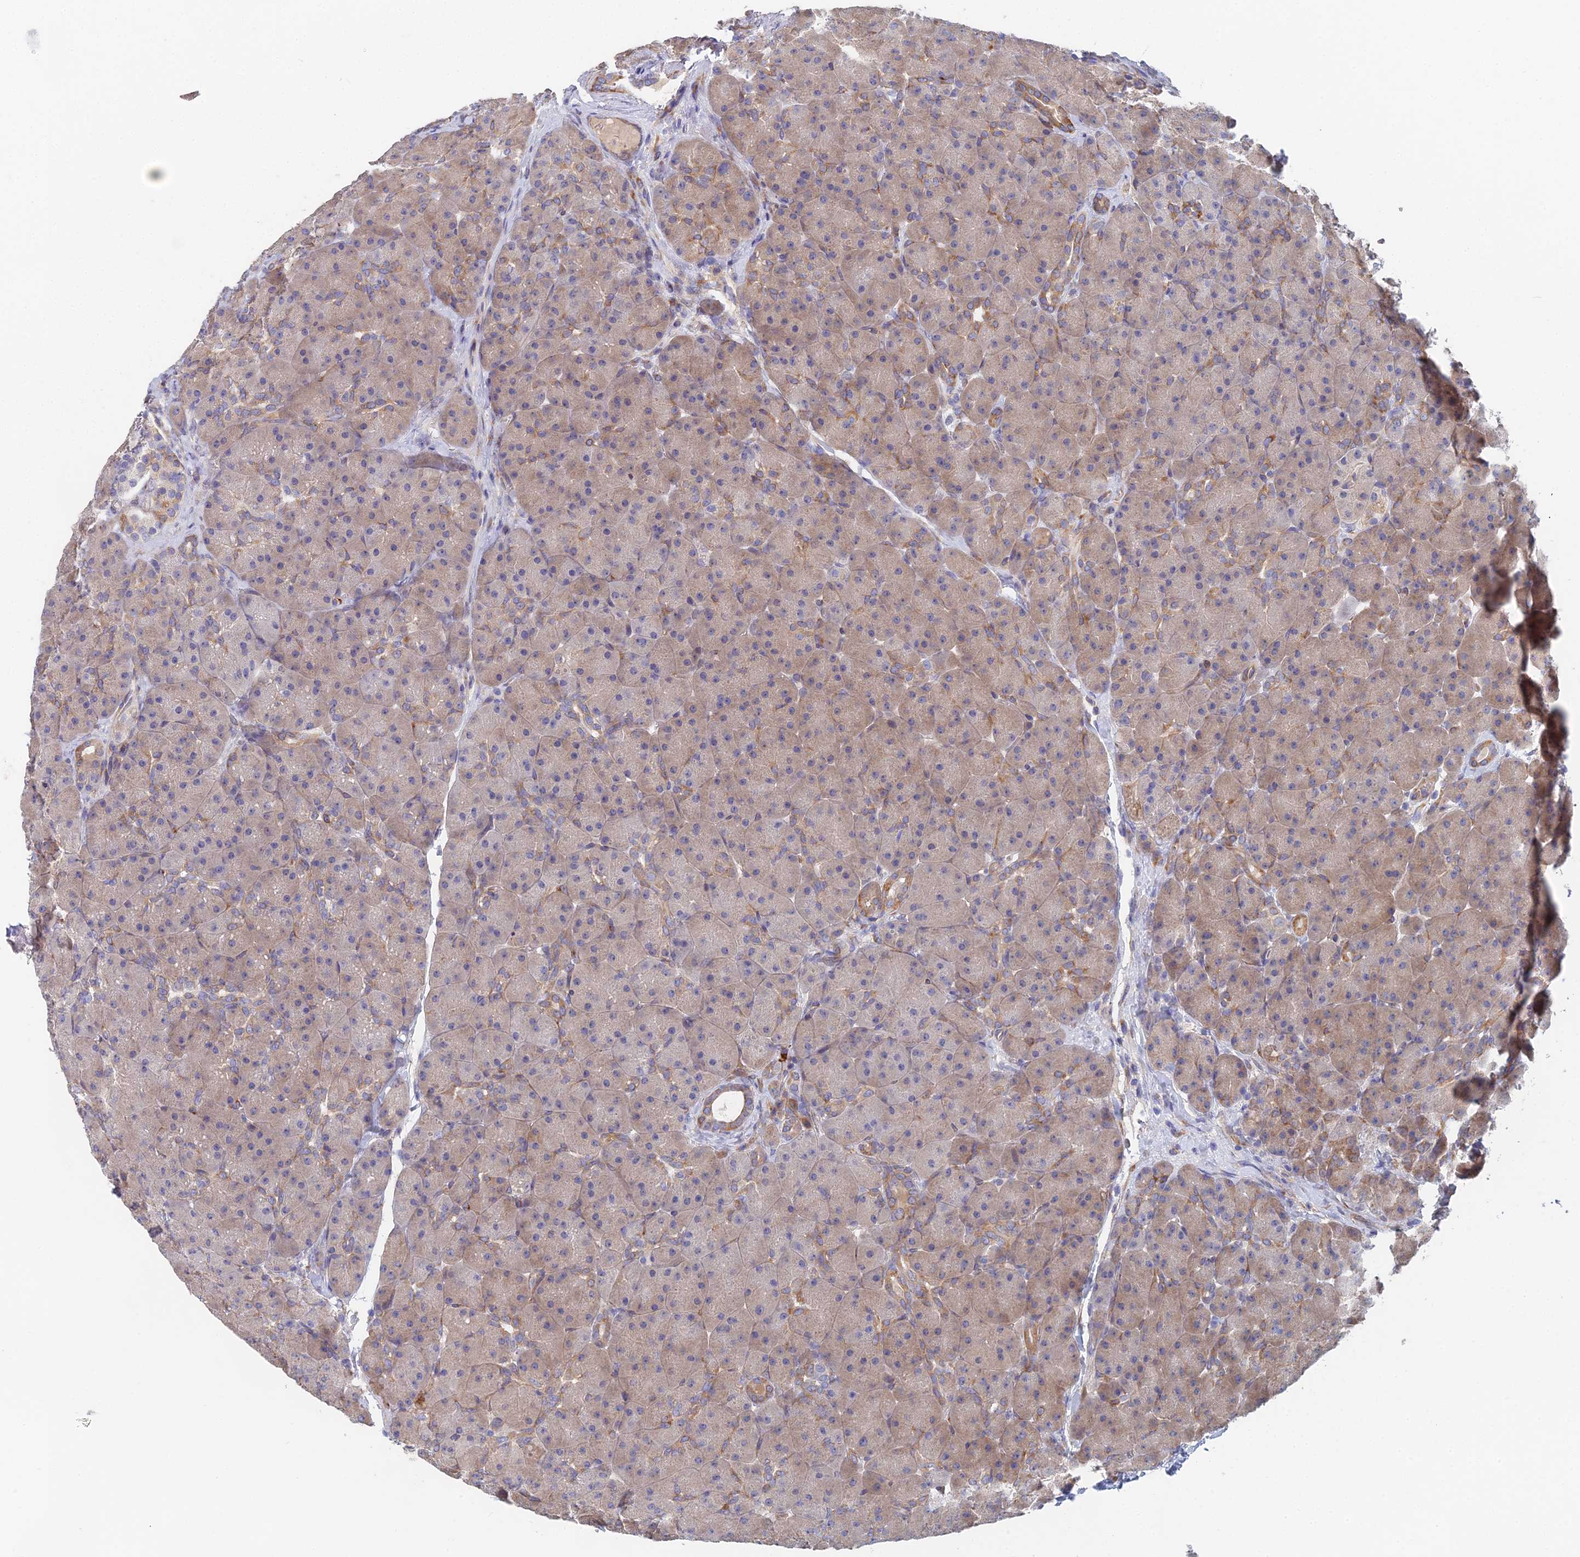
{"staining": {"intensity": "weak", "quantity": ">75%", "location": "cytoplasmic/membranous"}, "tissue": "pancreas", "cell_type": "Exocrine glandular cells", "image_type": "normal", "snomed": [{"axis": "morphology", "description": "Normal tissue, NOS"}, {"axis": "topography", "description": "Pancreas"}], "caption": "Brown immunohistochemical staining in normal human pancreas exhibits weak cytoplasmic/membranous expression in about >75% of exocrine glandular cells. The protein of interest is shown in brown color, while the nuclei are stained blue.", "gene": "ELOF1", "patient": {"sex": "male", "age": 66}}